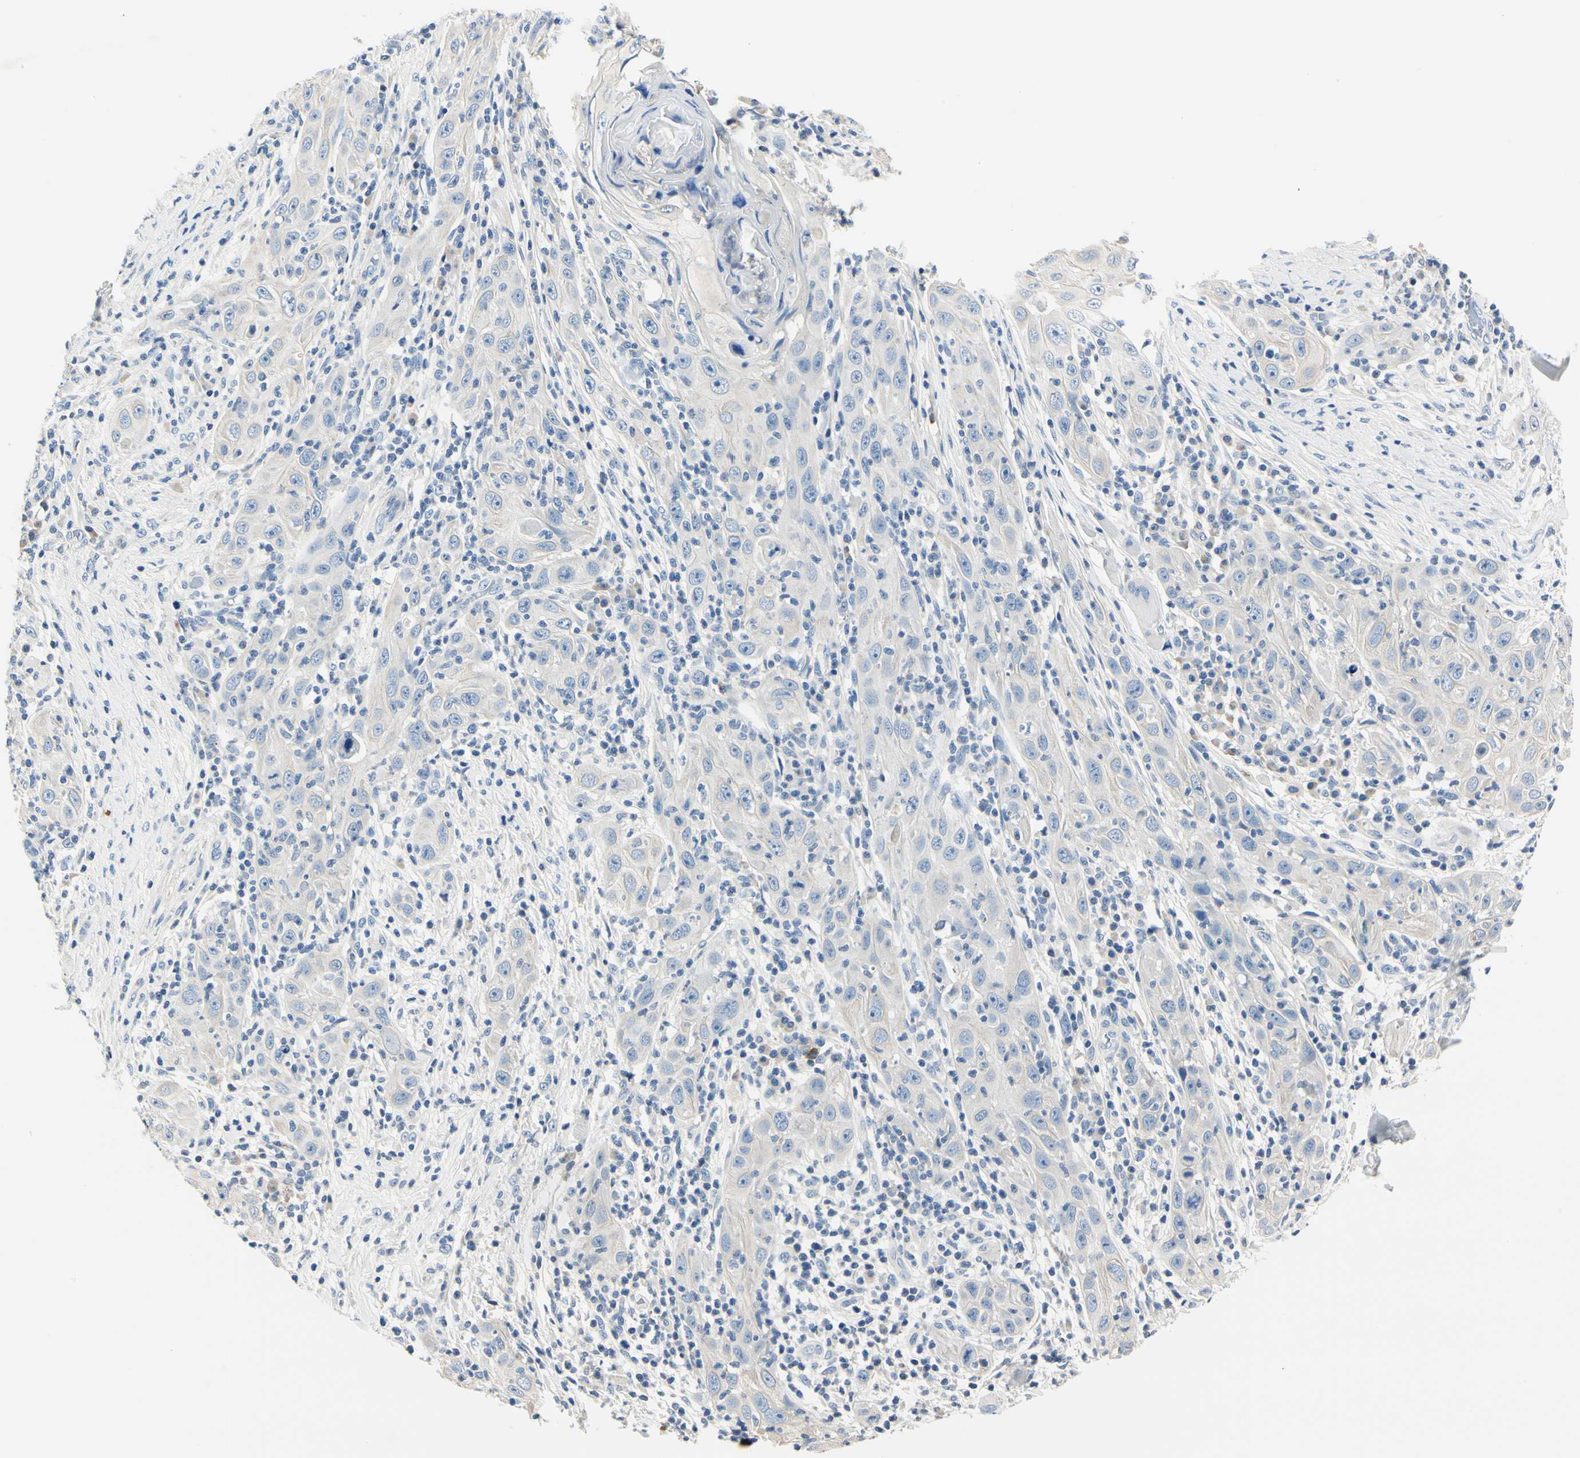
{"staining": {"intensity": "negative", "quantity": "none", "location": "none"}, "tissue": "skin cancer", "cell_type": "Tumor cells", "image_type": "cancer", "snomed": [{"axis": "morphology", "description": "Squamous cell carcinoma, NOS"}, {"axis": "topography", "description": "Skin"}], "caption": "Immunohistochemistry (IHC) of human skin cancer (squamous cell carcinoma) demonstrates no positivity in tumor cells.", "gene": "TGFBR3", "patient": {"sex": "female", "age": 88}}